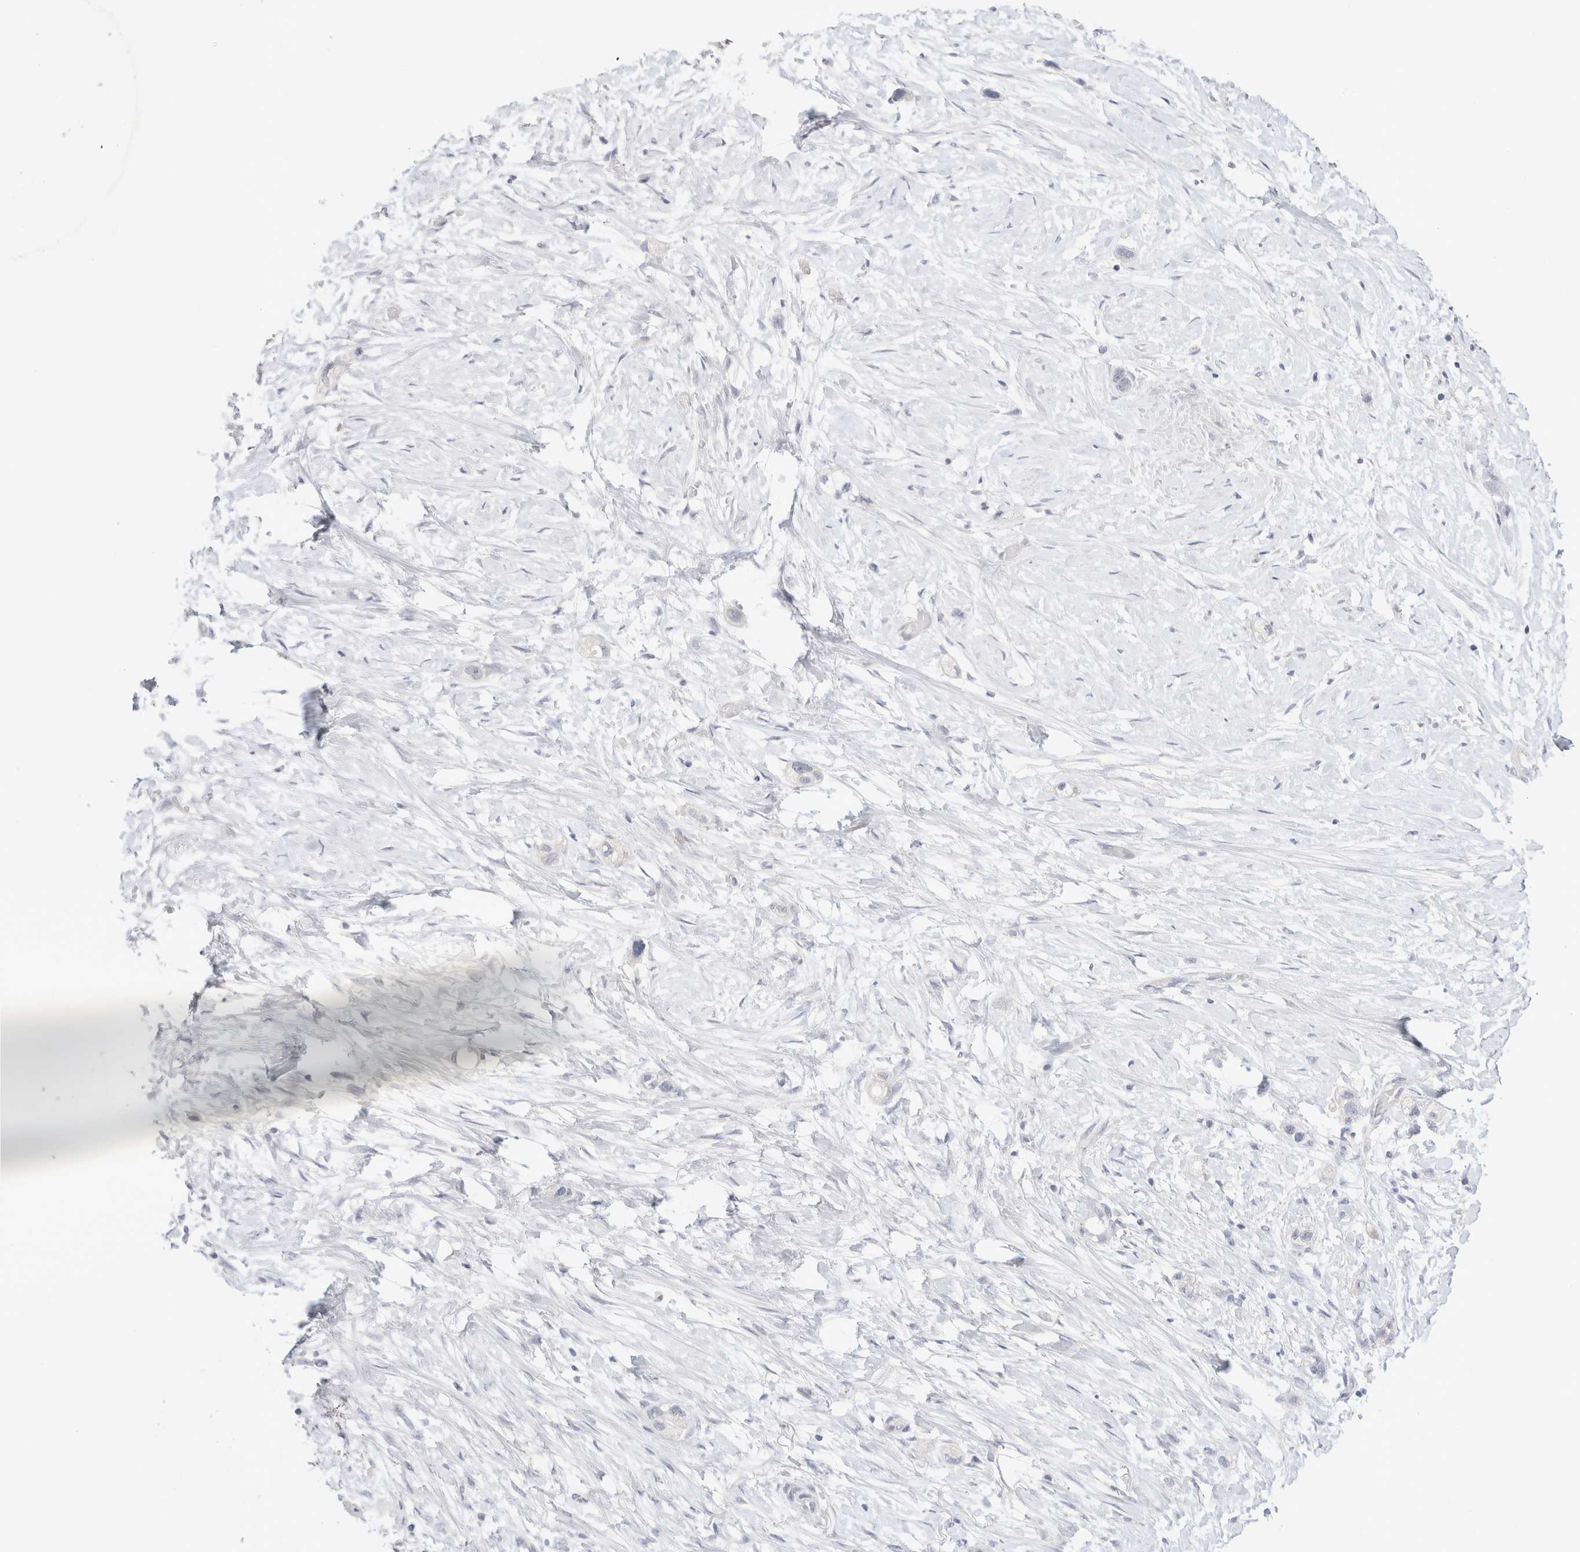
{"staining": {"intensity": "negative", "quantity": "none", "location": "none"}, "tissue": "stomach cancer", "cell_type": "Tumor cells", "image_type": "cancer", "snomed": [{"axis": "morphology", "description": "Adenocarcinoma, NOS"}, {"axis": "topography", "description": "Stomach"}, {"axis": "topography", "description": "Stomach, lower"}], "caption": "DAB immunohistochemical staining of human stomach adenocarcinoma displays no significant expression in tumor cells. (Stains: DAB (3,3'-diaminobenzidine) IHC with hematoxylin counter stain, Microscopy: brightfield microscopy at high magnification).", "gene": "MPP2", "patient": {"sex": "female", "age": 48}}